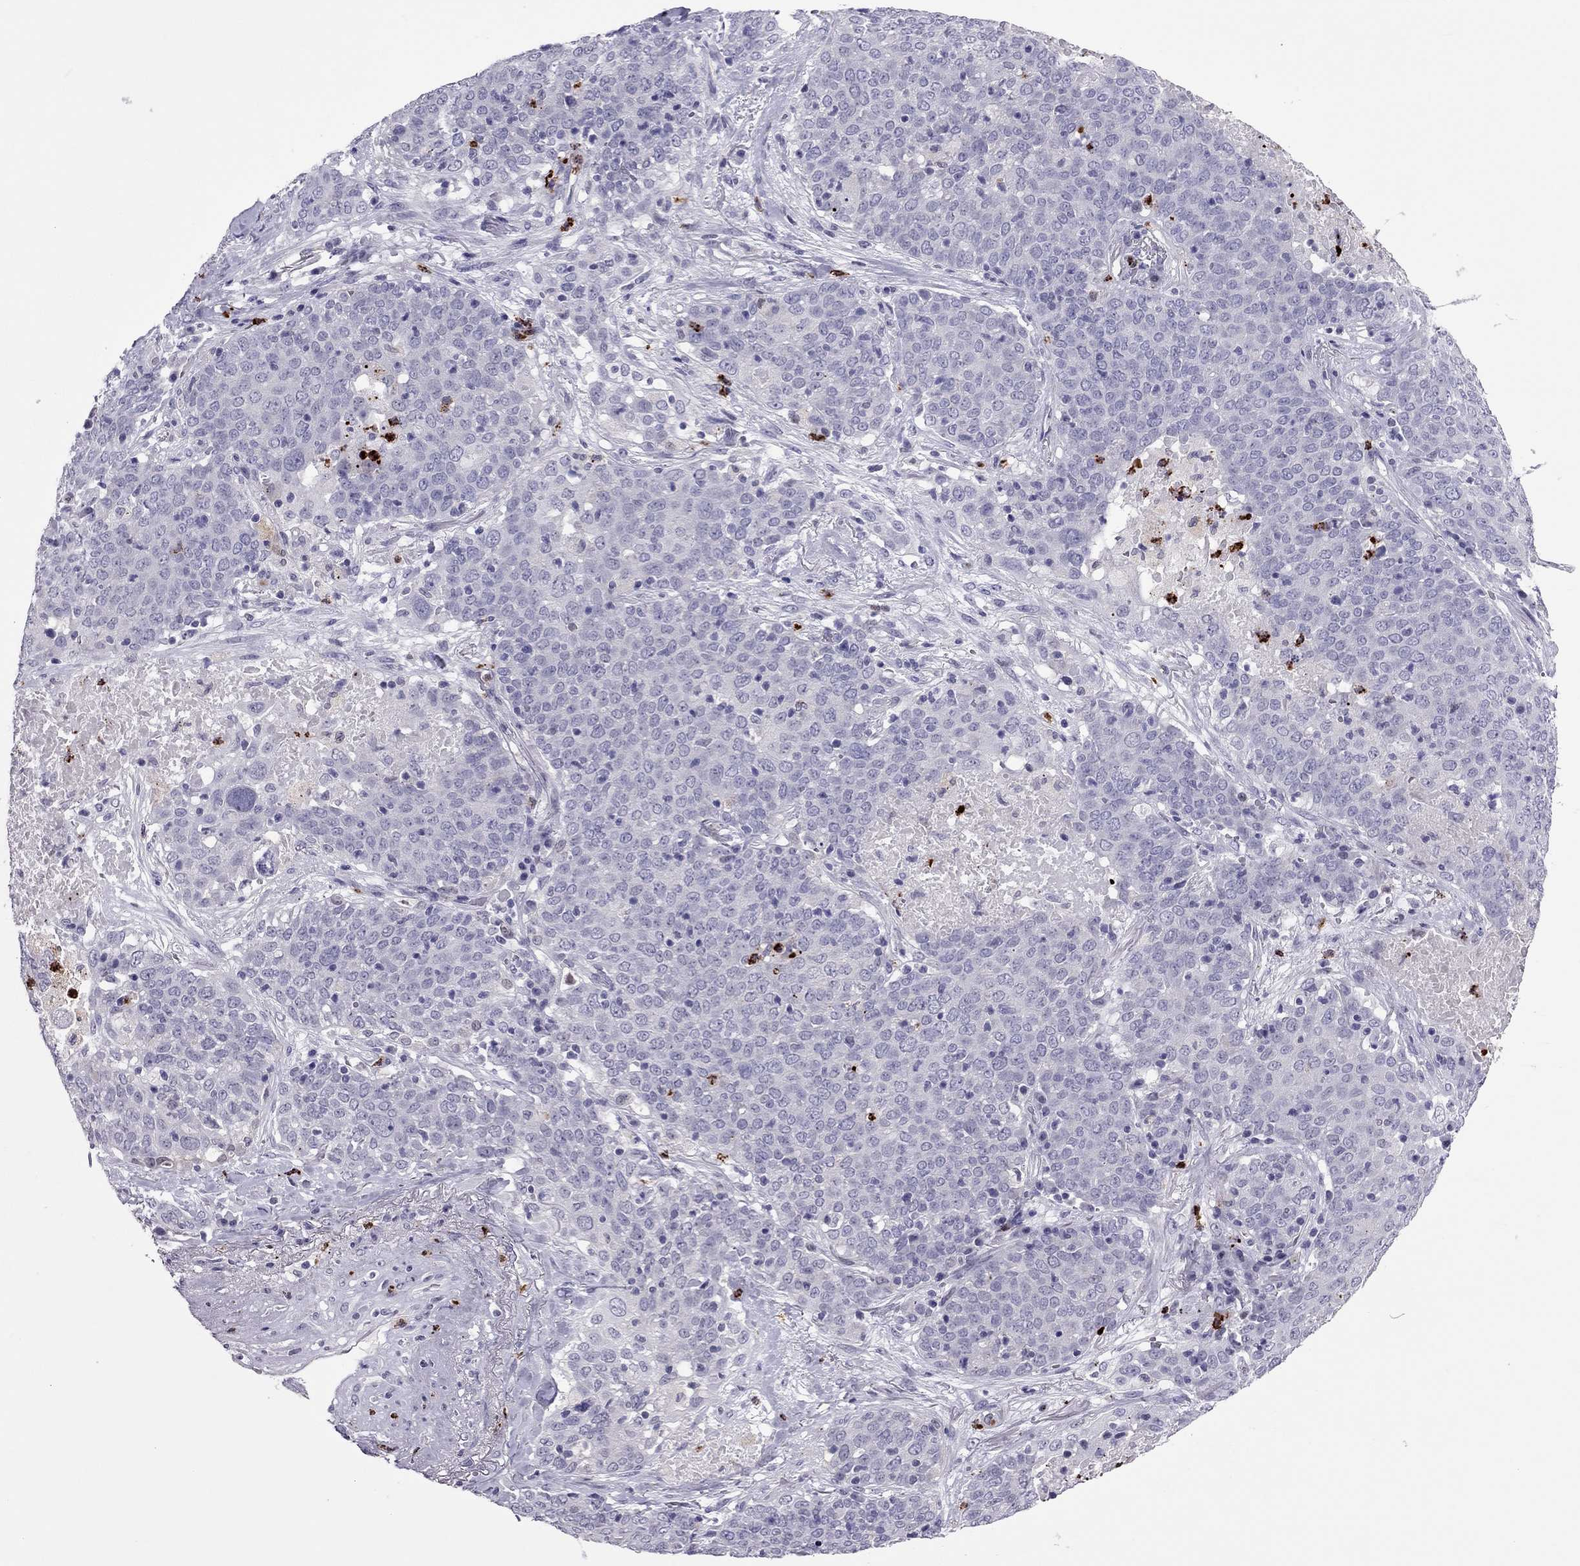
{"staining": {"intensity": "negative", "quantity": "none", "location": "none"}, "tissue": "lung cancer", "cell_type": "Tumor cells", "image_type": "cancer", "snomed": [{"axis": "morphology", "description": "Squamous cell carcinoma, NOS"}, {"axis": "topography", "description": "Lung"}], "caption": "An immunohistochemistry (IHC) histopathology image of lung cancer (squamous cell carcinoma) is shown. There is no staining in tumor cells of lung cancer (squamous cell carcinoma).", "gene": "CCL27", "patient": {"sex": "male", "age": 82}}